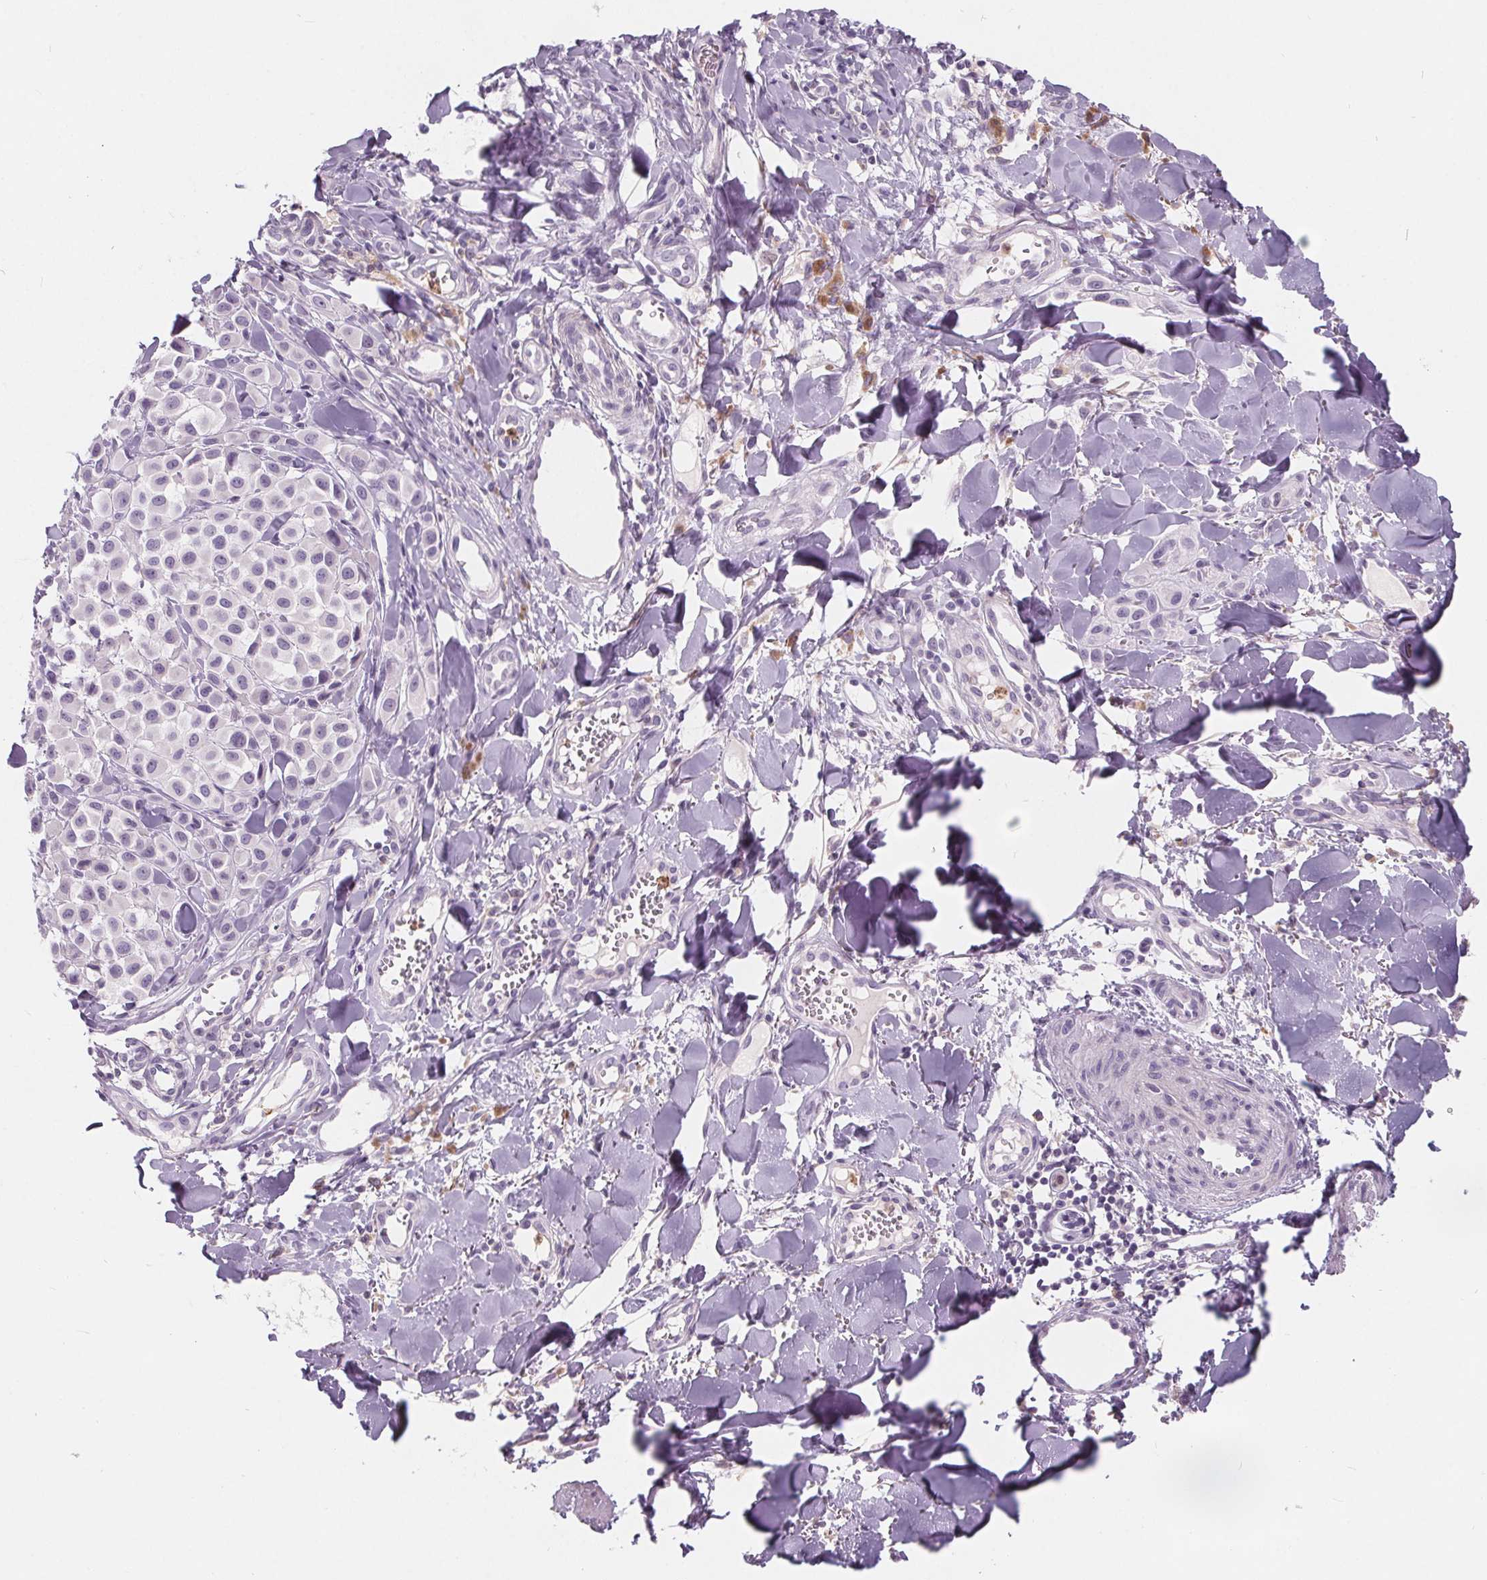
{"staining": {"intensity": "negative", "quantity": "none", "location": "none"}, "tissue": "melanoma", "cell_type": "Tumor cells", "image_type": "cancer", "snomed": [{"axis": "morphology", "description": "Malignant melanoma, NOS"}, {"axis": "topography", "description": "Skin"}], "caption": "Immunohistochemical staining of melanoma reveals no significant staining in tumor cells.", "gene": "HAAO", "patient": {"sex": "male", "age": 77}}